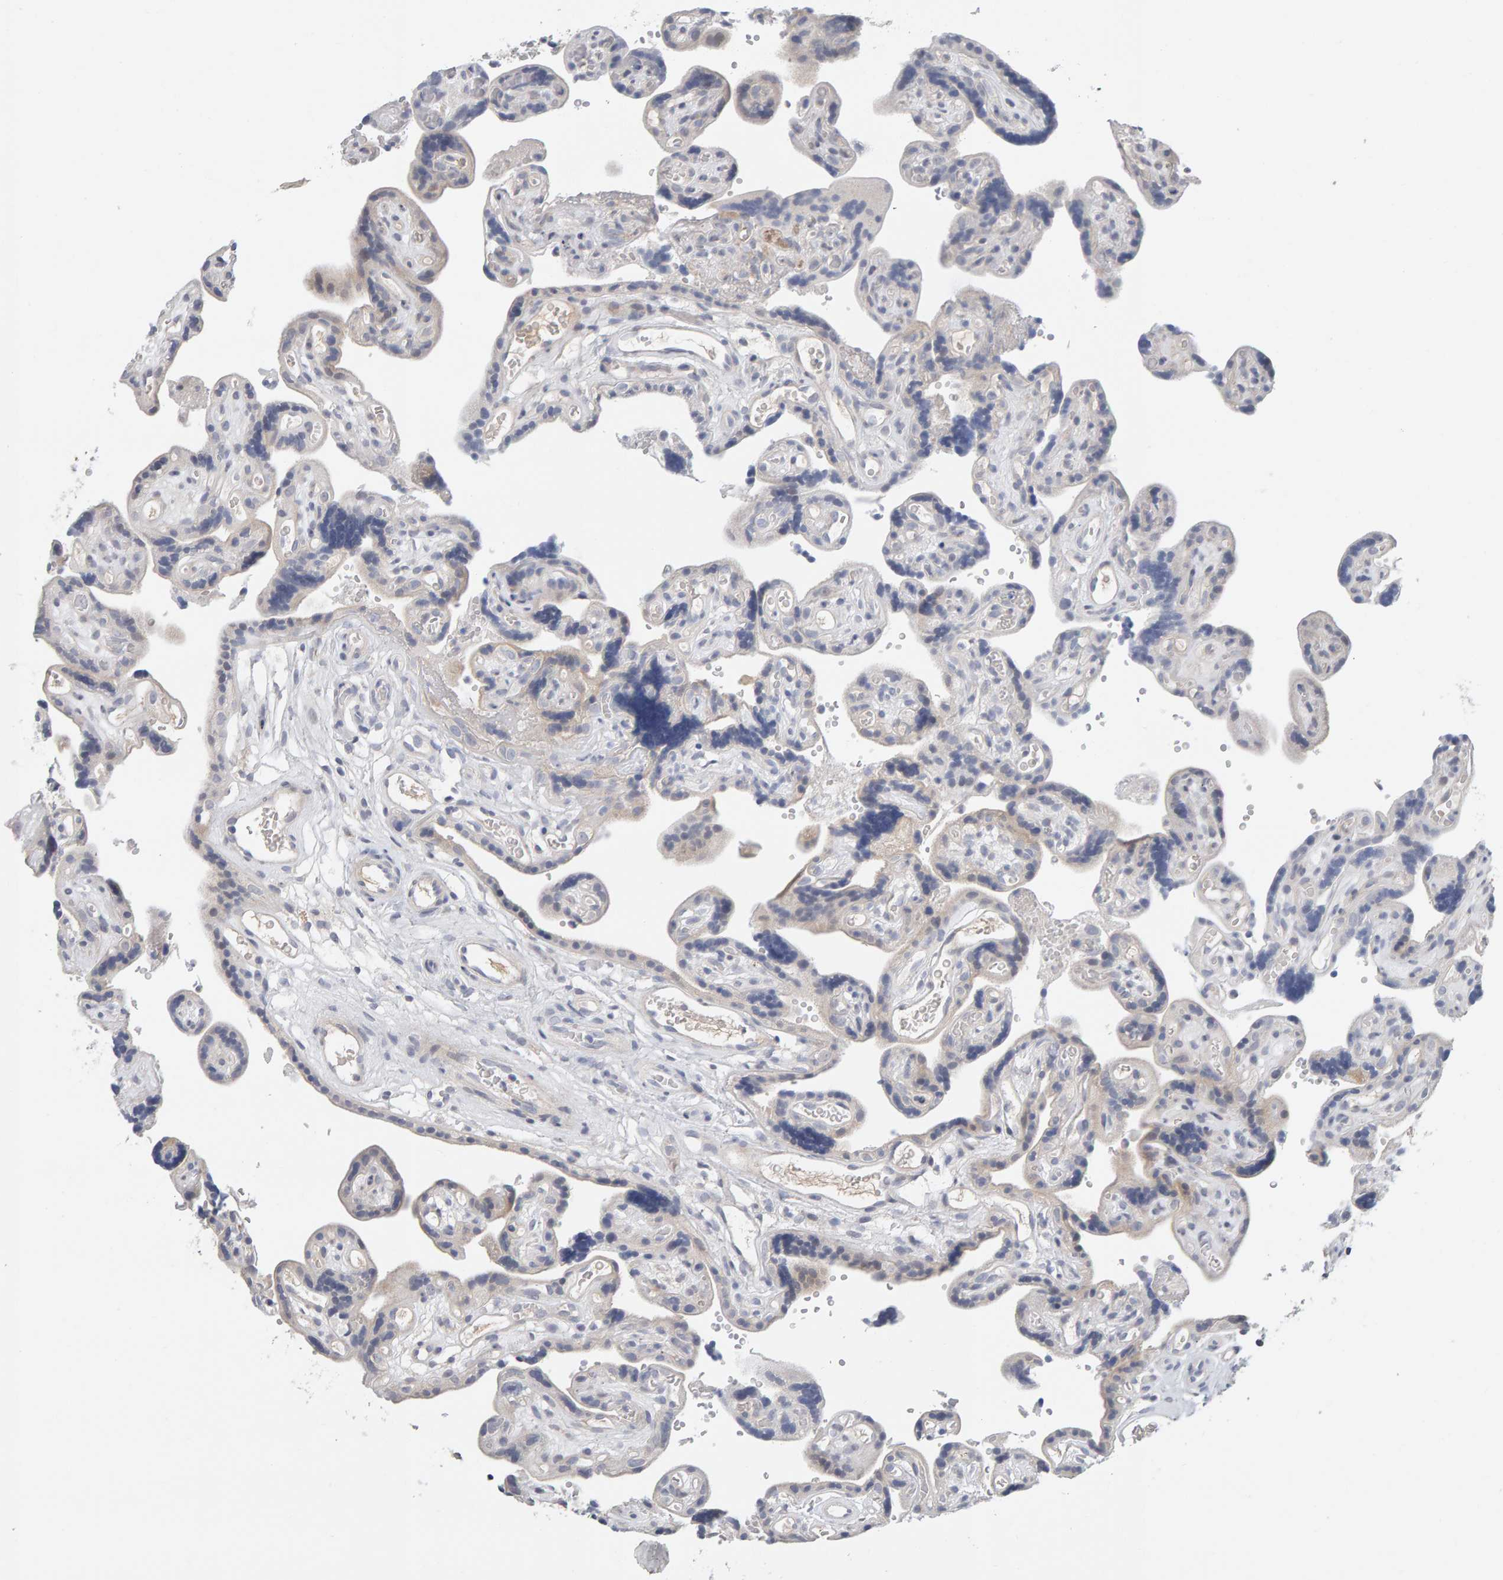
{"staining": {"intensity": "negative", "quantity": "none", "location": "none"}, "tissue": "placenta", "cell_type": "Trophoblastic cells", "image_type": "normal", "snomed": [{"axis": "morphology", "description": "Normal tissue, NOS"}, {"axis": "topography", "description": "Placenta"}], "caption": "DAB (3,3'-diaminobenzidine) immunohistochemical staining of benign placenta shows no significant staining in trophoblastic cells.", "gene": "GFUS", "patient": {"sex": "female", "age": 30}}